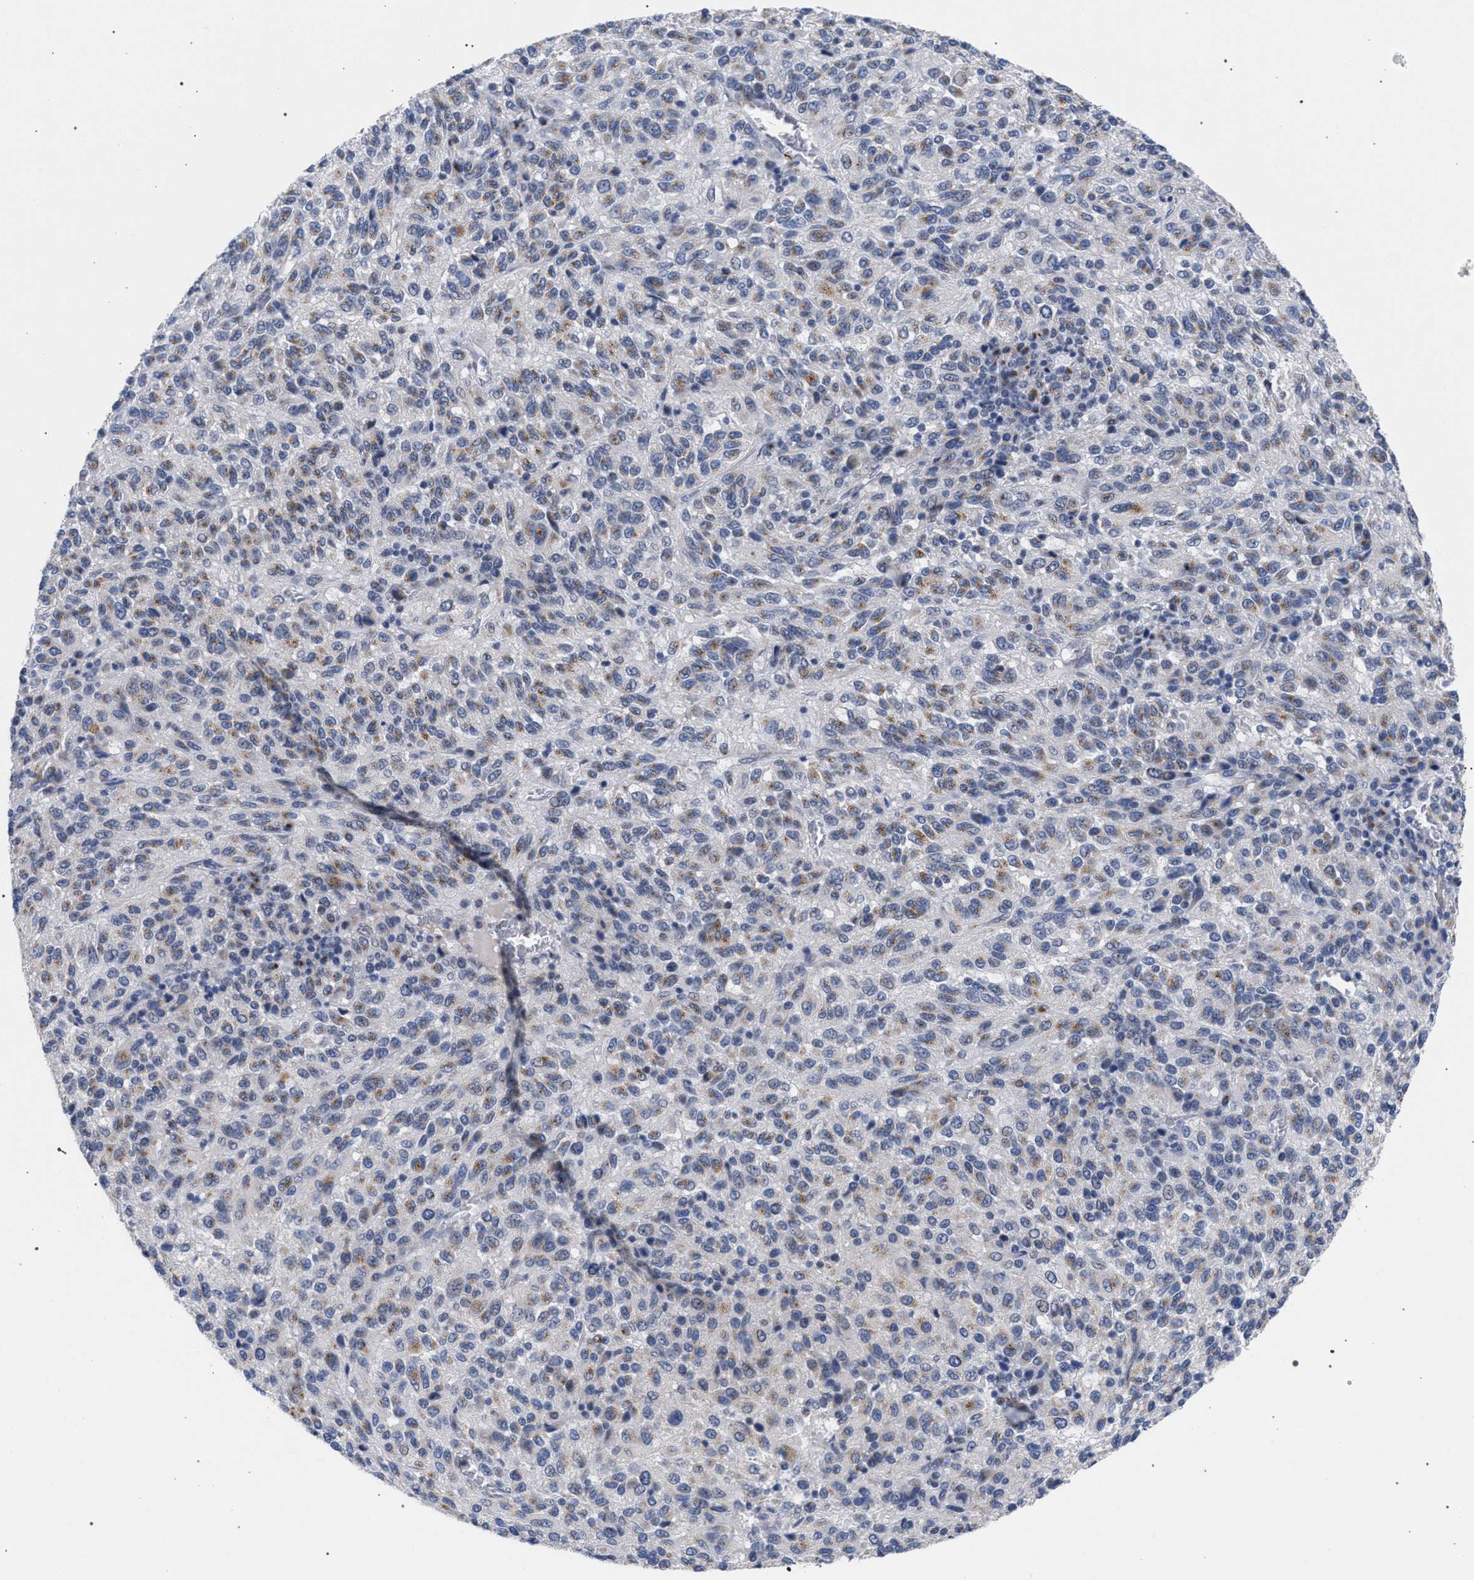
{"staining": {"intensity": "weak", "quantity": "25%-75%", "location": "cytoplasmic/membranous"}, "tissue": "melanoma", "cell_type": "Tumor cells", "image_type": "cancer", "snomed": [{"axis": "morphology", "description": "Malignant melanoma, Metastatic site"}, {"axis": "topography", "description": "Lung"}], "caption": "Tumor cells display weak cytoplasmic/membranous staining in about 25%-75% of cells in melanoma.", "gene": "GOLGA2", "patient": {"sex": "male", "age": 64}}